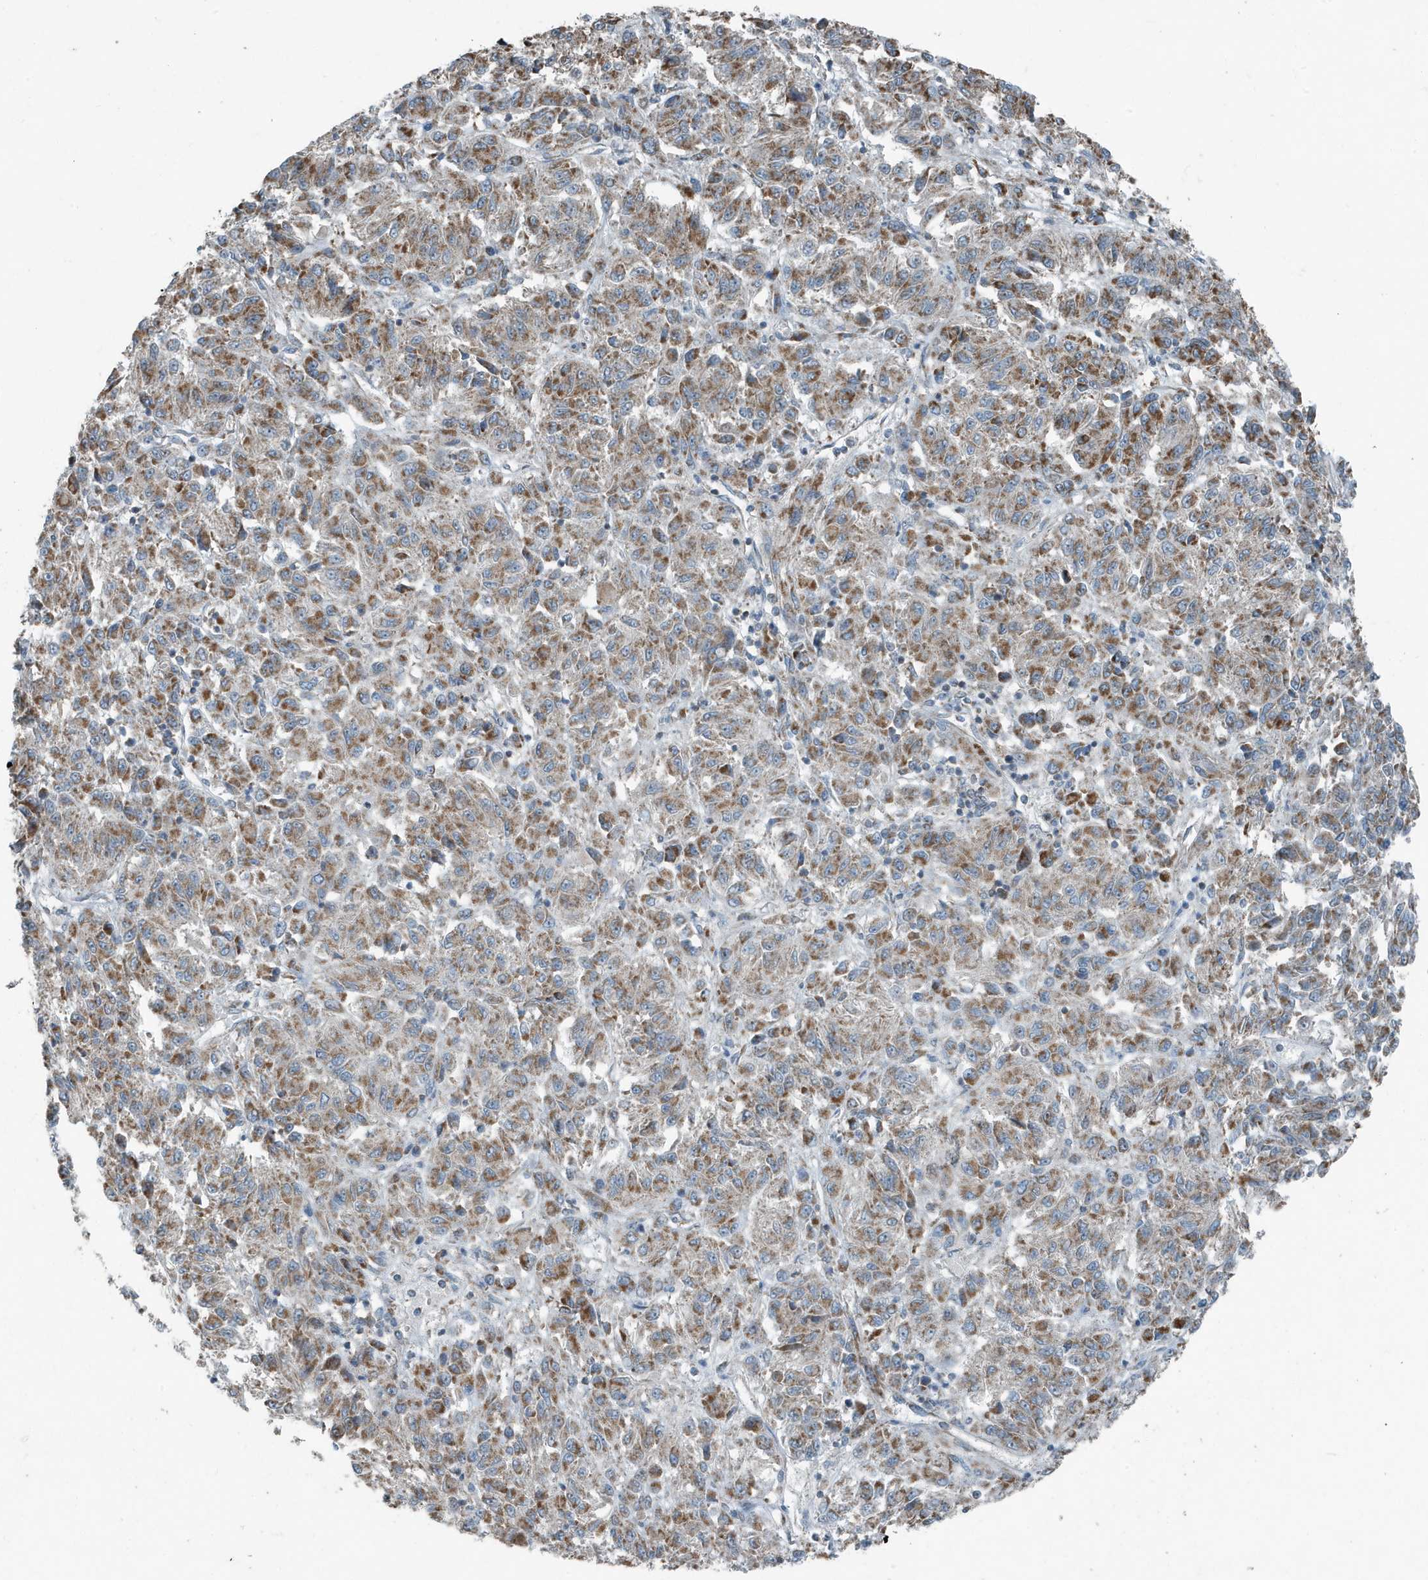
{"staining": {"intensity": "moderate", "quantity": ">75%", "location": "cytoplasmic/membranous"}, "tissue": "melanoma", "cell_type": "Tumor cells", "image_type": "cancer", "snomed": [{"axis": "morphology", "description": "Malignant melanoma, Metastatic site"}, {"axis": "topography", "description": "Lung"}], "caption": "Immunohistochemistry (IHC) (DAB) staining of melanoma demonstrates moderate cytoplasmic/membranous protein staining in about >75% of tumor cells.", "gene": "MT-CYB", "patient": {"sex": "male", "age": 64}}